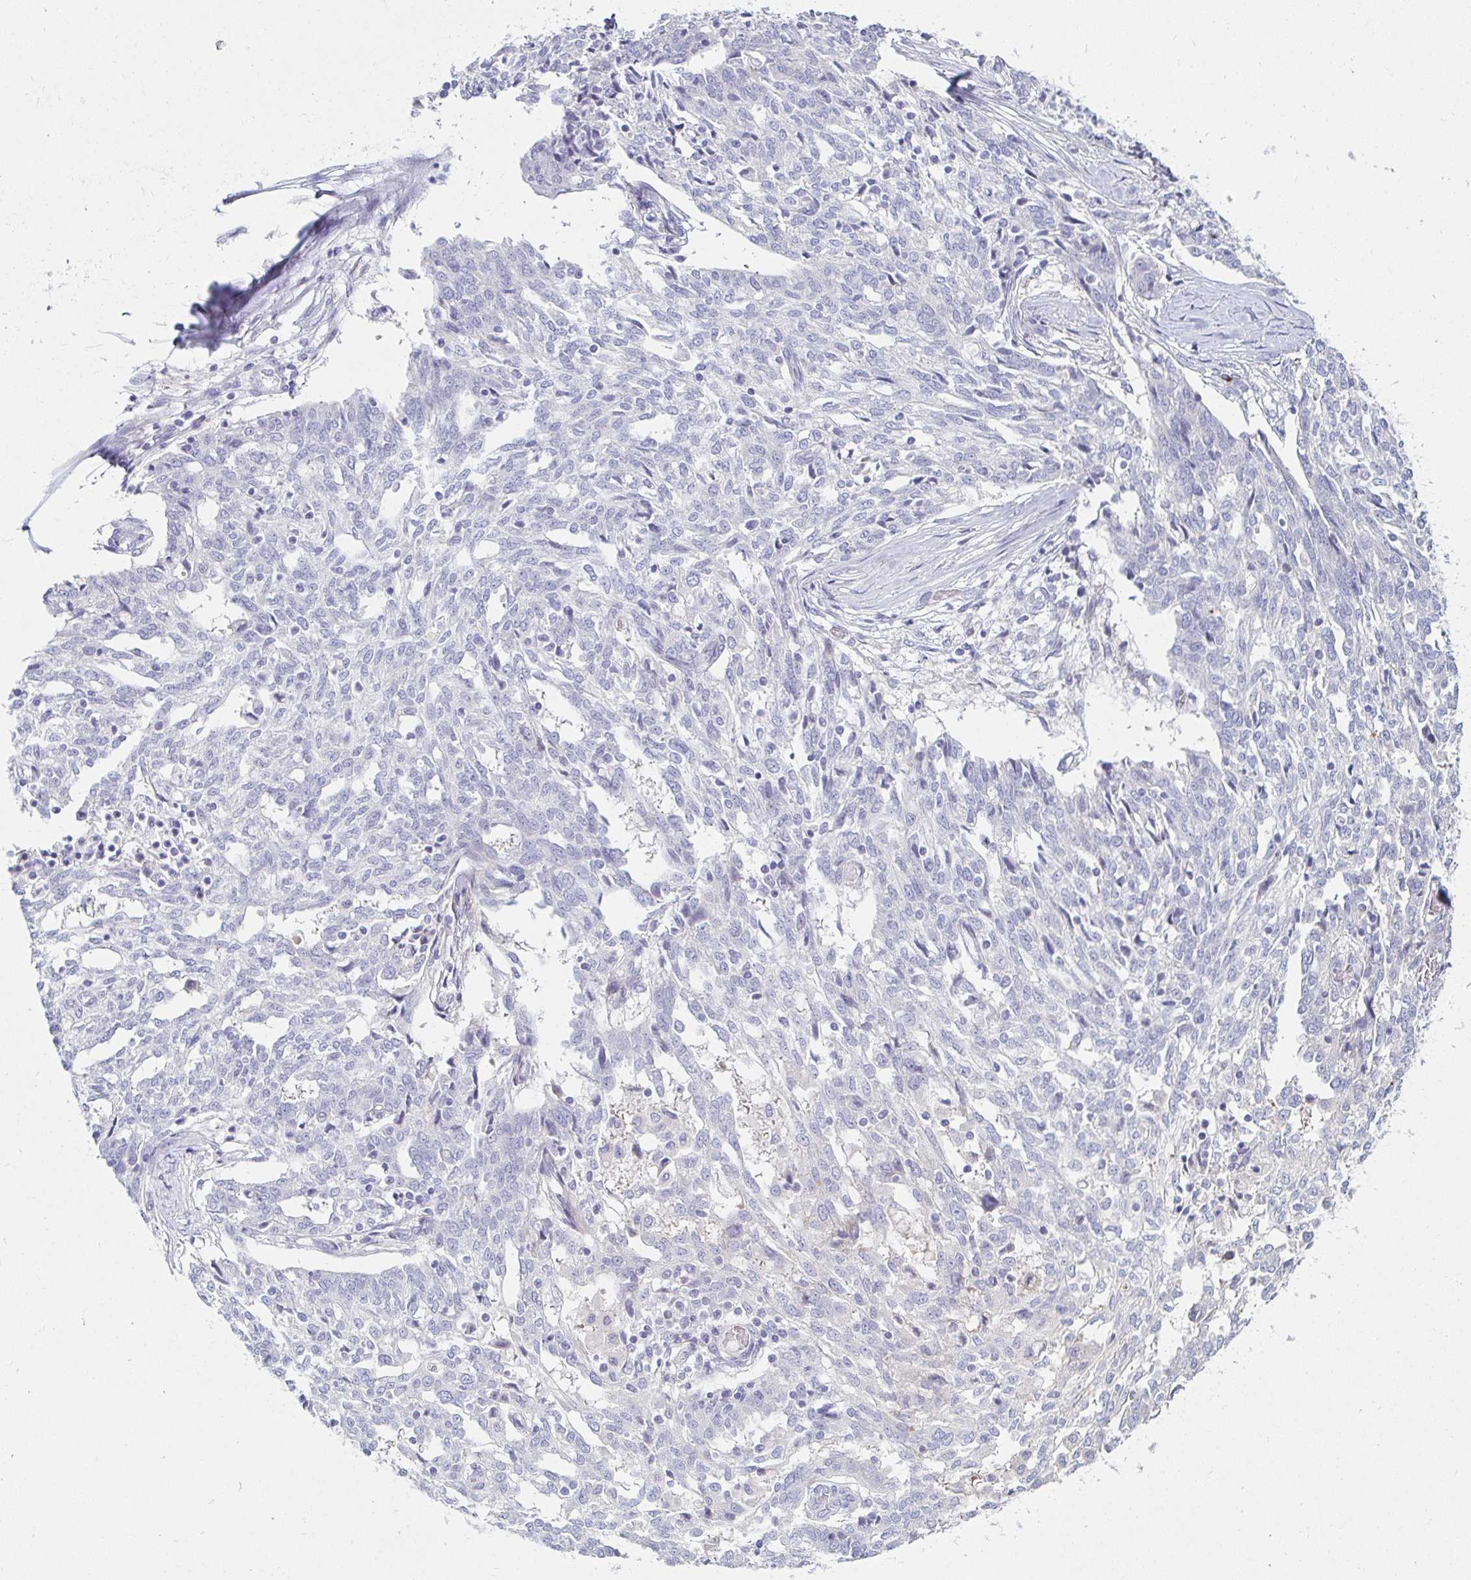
{"staining": {"intensity": "negative", "quantity": "none", "location": "none"}, "tissue": "ovarian cancer", "cell_type": "Tumor cells", "image_type": "cancer", "snomed": [{"axis": "morphology", "description": "Cystadenocarcinoma, serous, NOS"}, {"axis": "topography", "description": "Ovary"}], "caption": "A high-resolution image shows immunohistochemistry staining of ovarian serous cystadenocarcinoma, which shows no significant expression in tumor cells.", "gene": "C4orf17", "patient": {"sex": "female", "age": 67}}